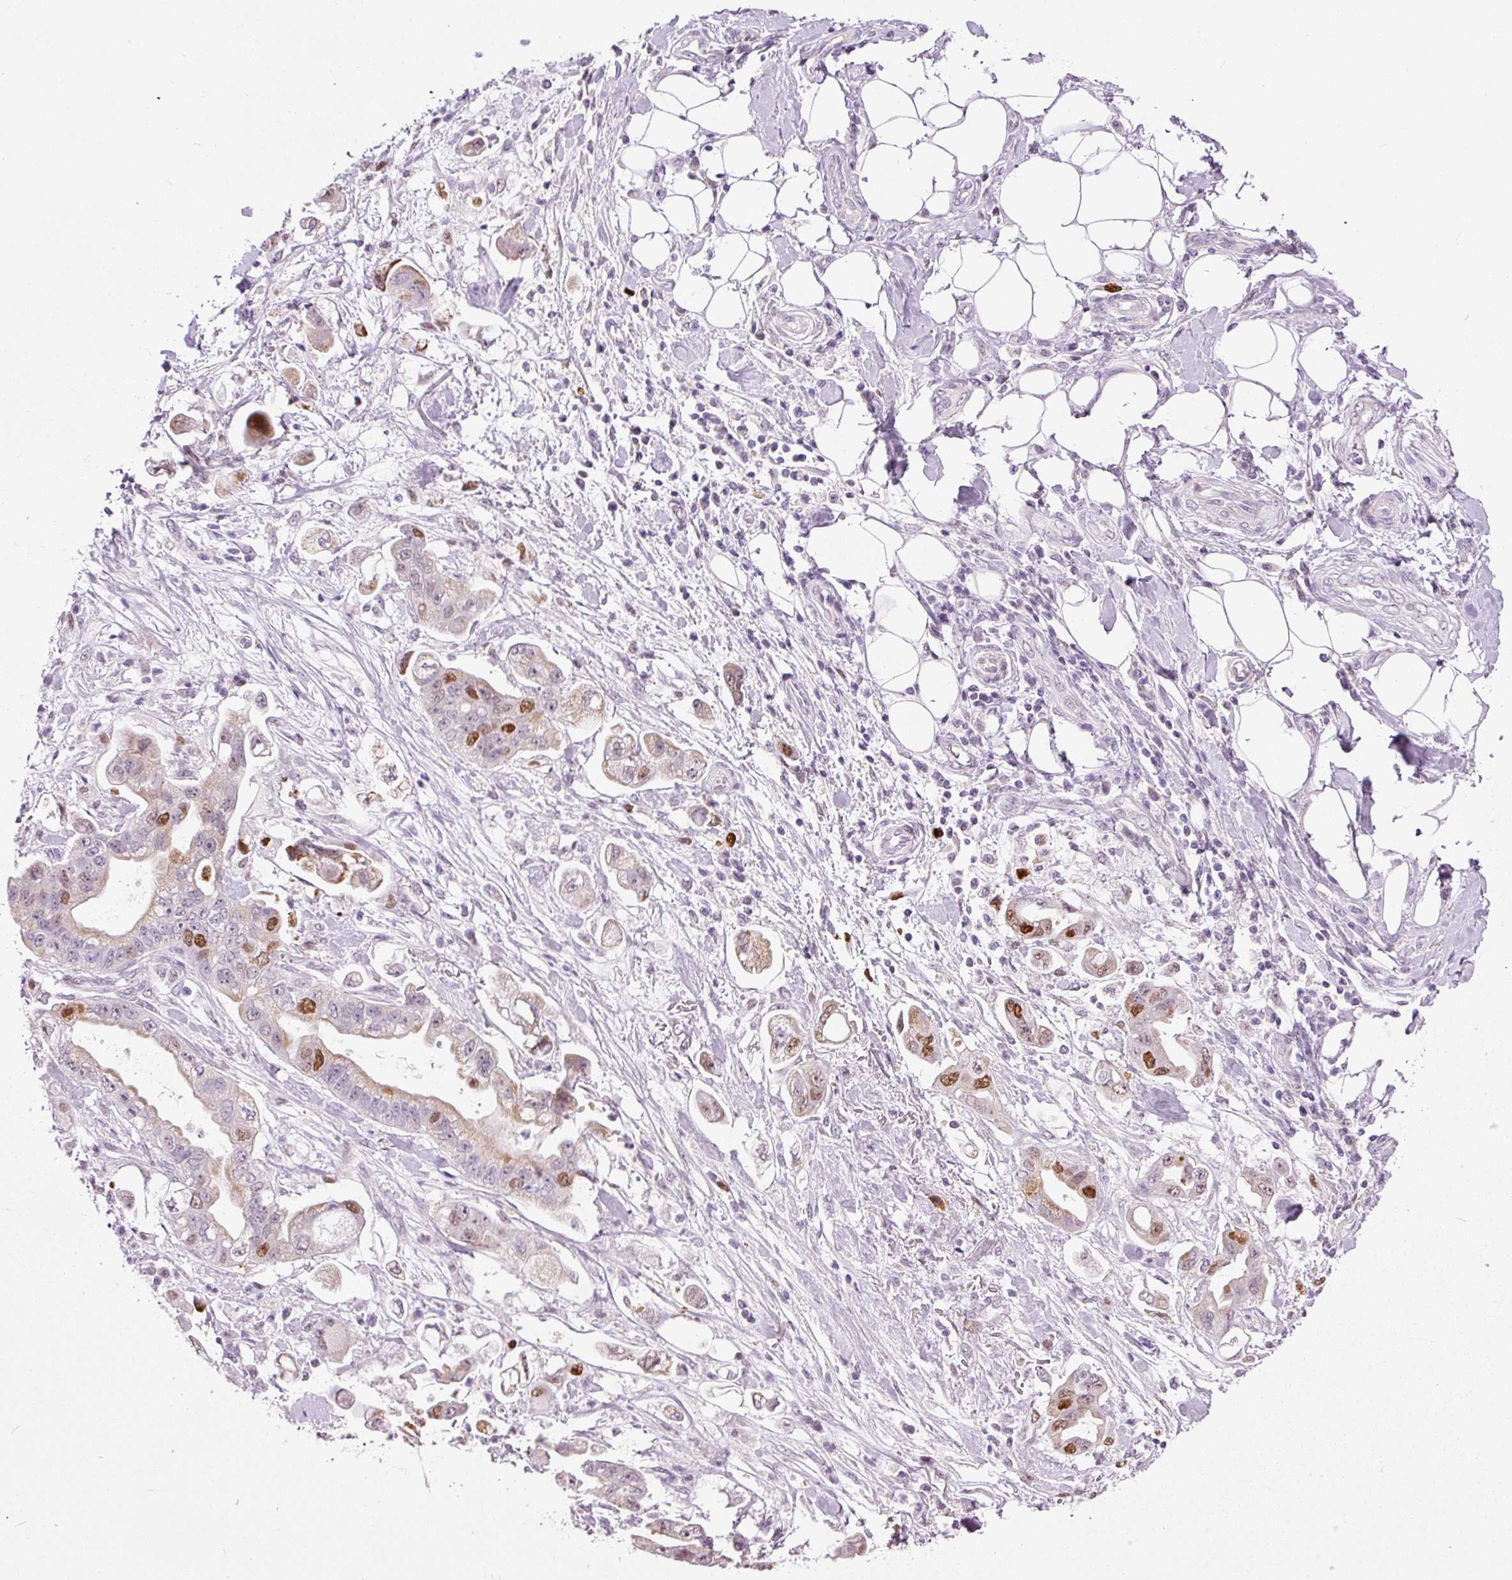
{"staining": {"intensity": "moderate", "quantity": "<25%", "location": "nuclear"}, "tissue": "stomach cancer", "cell_type": "Tumor cells", "image_type": "cancer", "snomed": [{"axis": "morphology", "description": "Adenocarcinoma, NOS"}, {"axis": "topography", "description": "Stomach"}], "caption": "Immunohistochemical staining of adenocarcinoma (stomach) displays low levels of moderate nuclear protein positivity in approximately <25% of tumor cells. The staining was performed using DAB to visualize the protein expression in brown, while the nuclei were stained in blue with hematoxylin (Magnification: 20x).", "gene": "KPNA2", "patient": {"sex": "male", "age": 62}}